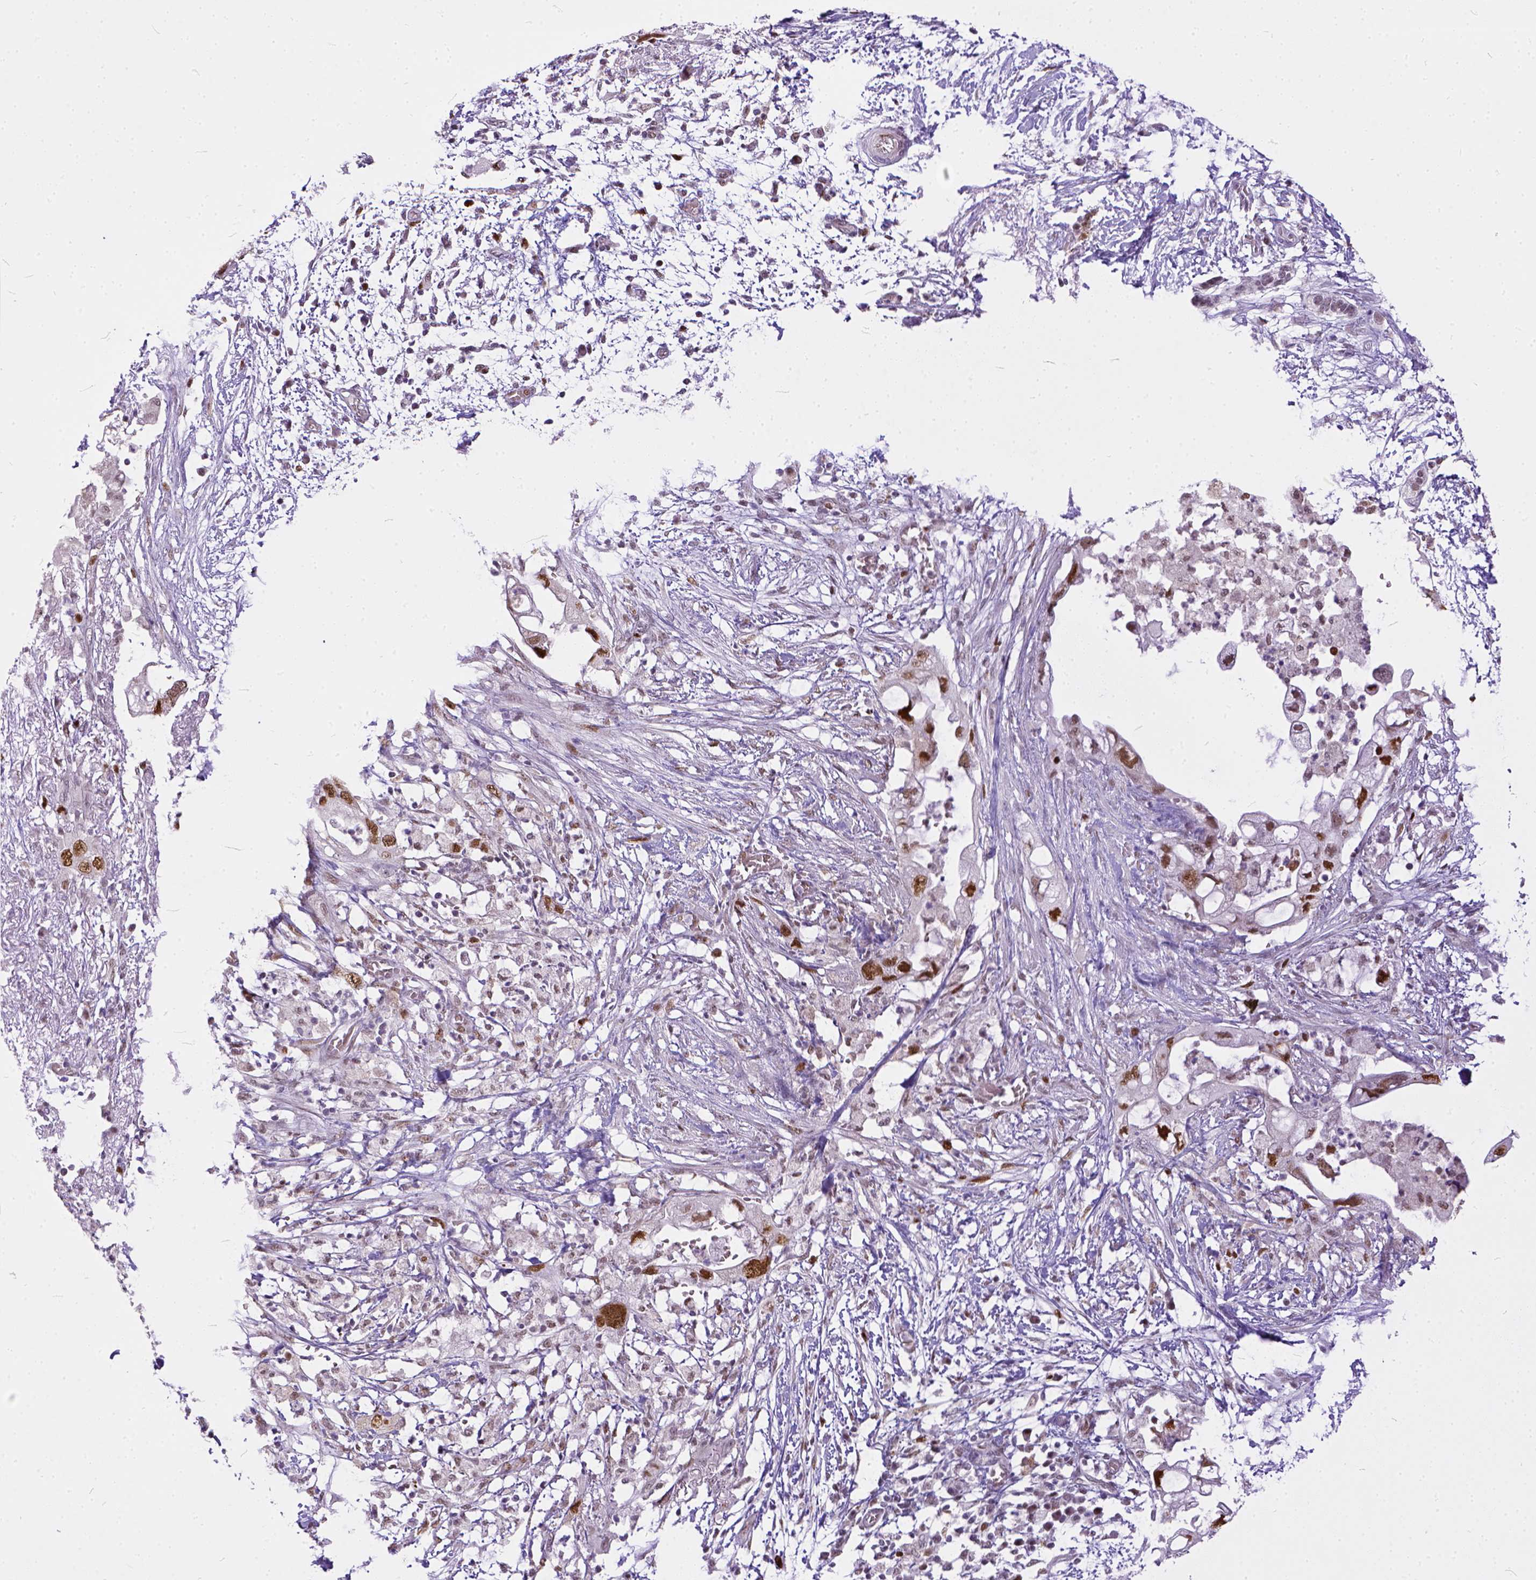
{"staining": {"intensity": "moderate", "quantity": ">75%", "location": "nuclear"}, "tissue": "pancreatic cancer", "cell_type": "Tumor cells", "image_type": "cancer", "snomed": [{"axis": "morphology", "description": "Adenocarcinoma, NOS"}, {"axis": "topography", "description": "Pancreas"}], "caption": "An immunohistochemistry (IHC) image of neoplastic tissue is shown. Protein staining in brown labels moderate nuclear positivity in pancreatic cancer within tumor cells.", "gene": "ERCC1", "patient": {"sex": "female", "age": 72}}